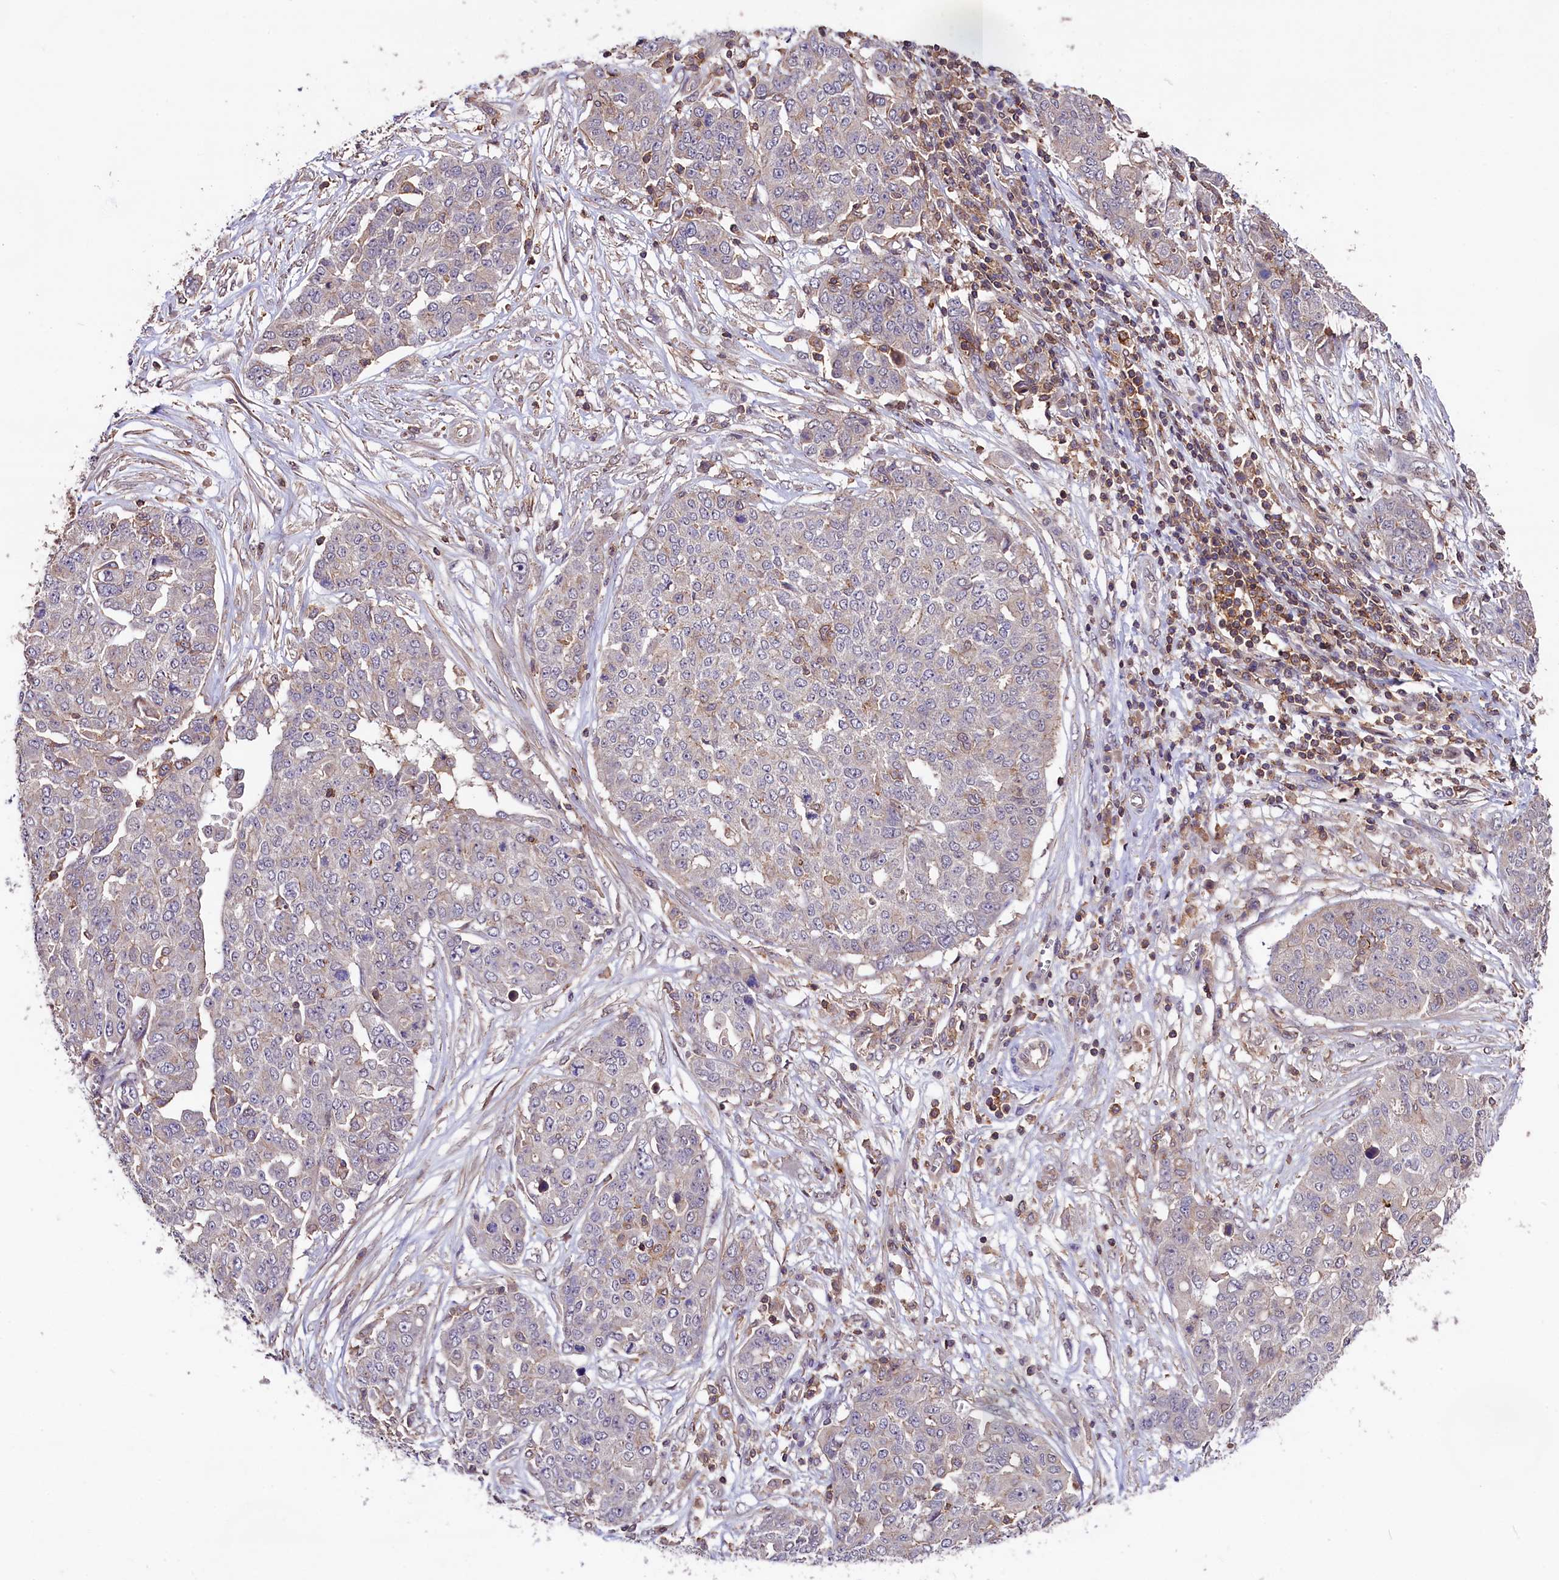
{"staining": {"intensity": "weak", "quantity": "<25%", "location": "cytoplasmic/membranous"}, "tissue": "ovarian cancer", "cell_type": "Tumor cells", "image_type": "cancer", "snomed": [{"axis": "morphology", "description": "Cystadenocarcinoma, serous, NOS"}, {"axis": "topography", "description": "Soft tissue"}, {"axis": "topography", "description": "Ovary"}], "caption": "Human ovarian cancer stained for a protein using IHC reveals no staining in tumor cells.", "gene": "SKIDA1", "patient": {"sex": "female", "age": 57}}